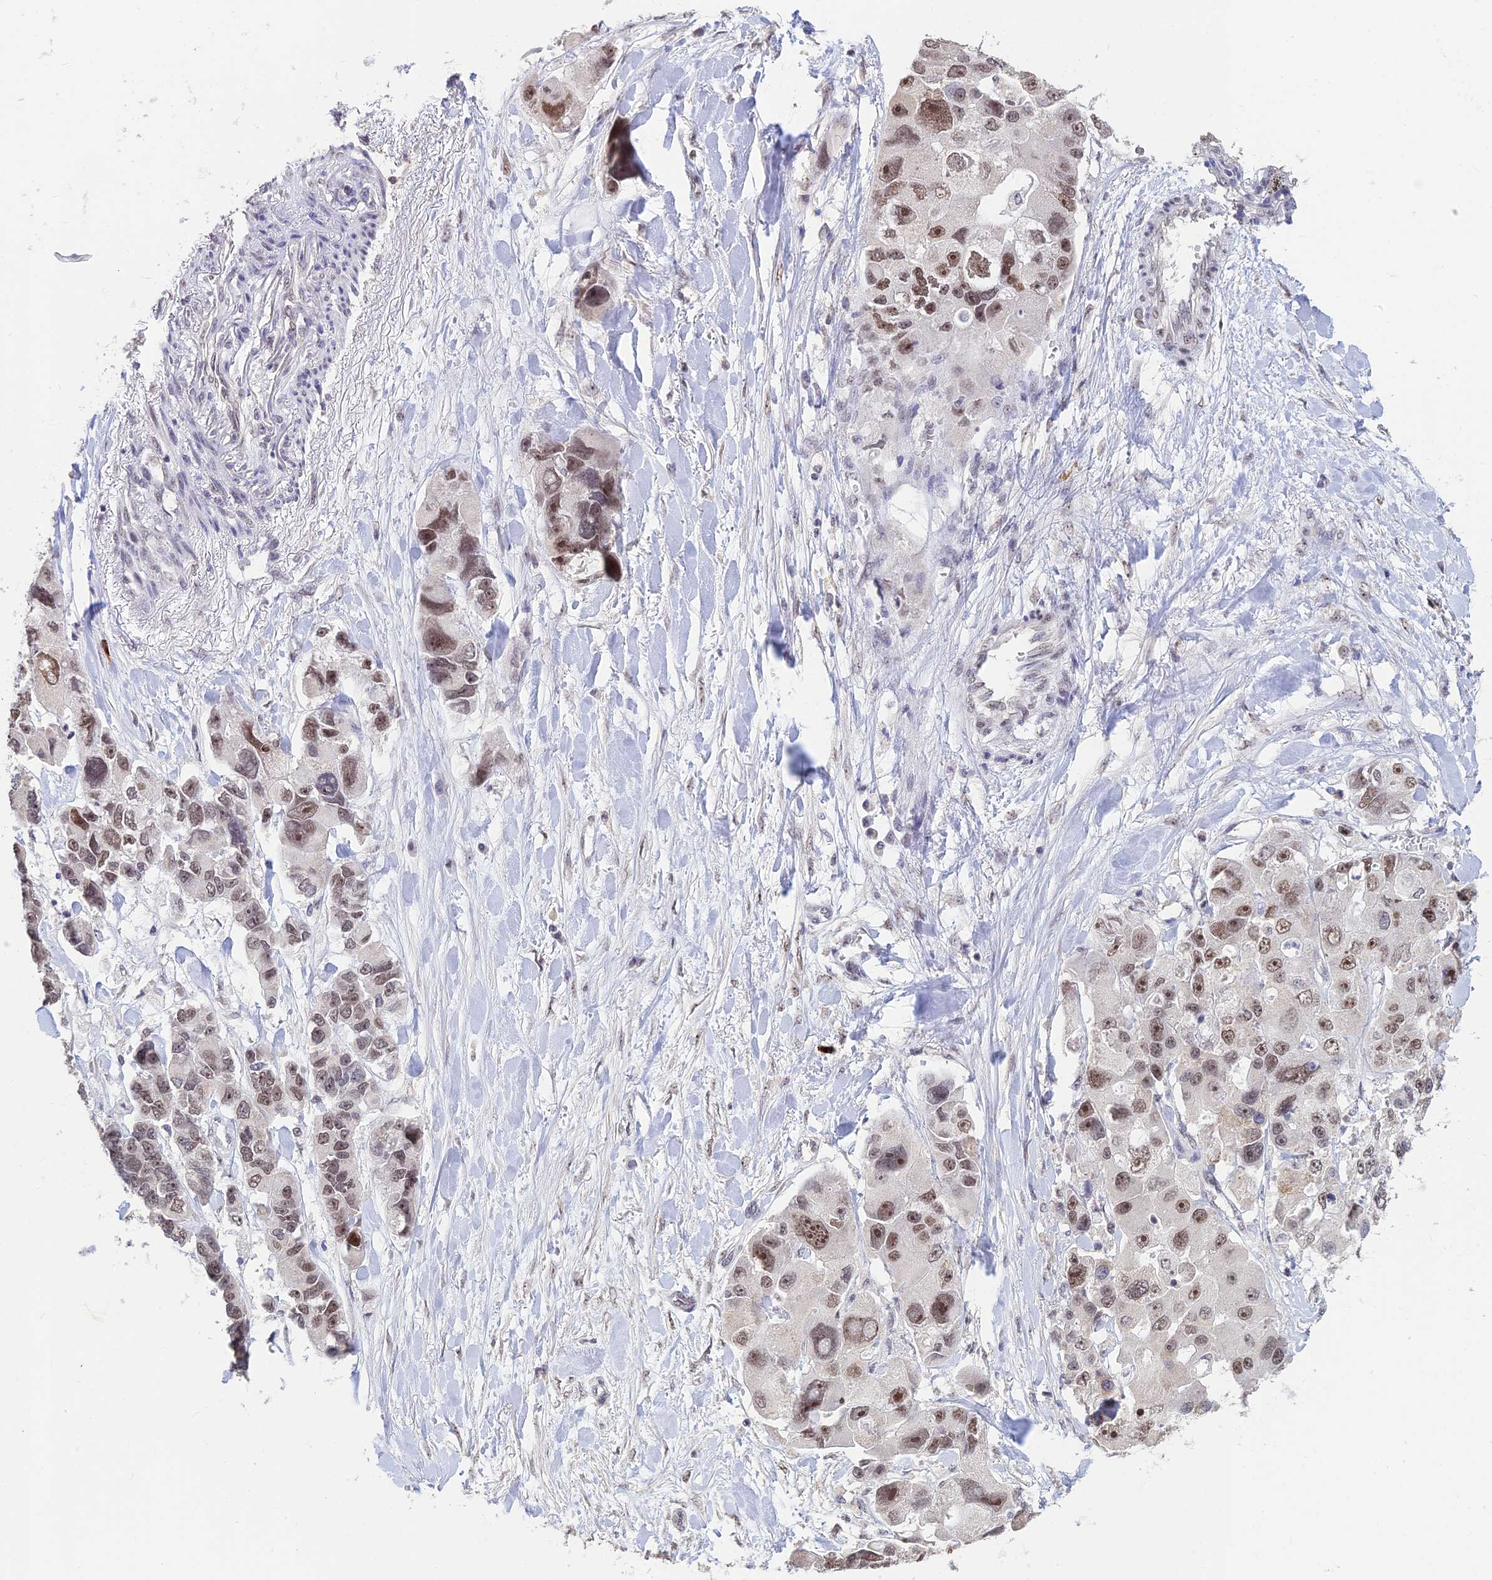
{"staining": {"intensity": "moderate", "quantity": "25%-75%", "location": "nuclear"}, "tissue": "lung cancer", "cell_type": "Tumor cells", "image_type": "cancer", "snomed": [{"axis": "morphology", "description": "Adenocarcinoma, NOS"}, {"axis": "topography", "description": "Lung"}], "caption": "Adenocarcinoma (lung) tissue displays moderate nuclear expression in approximately 25%-75% of tumor cells, visualized by immunohistochemistry.", "gene": "POLR1G", "patient": {"sex": "female", "age": 54}}